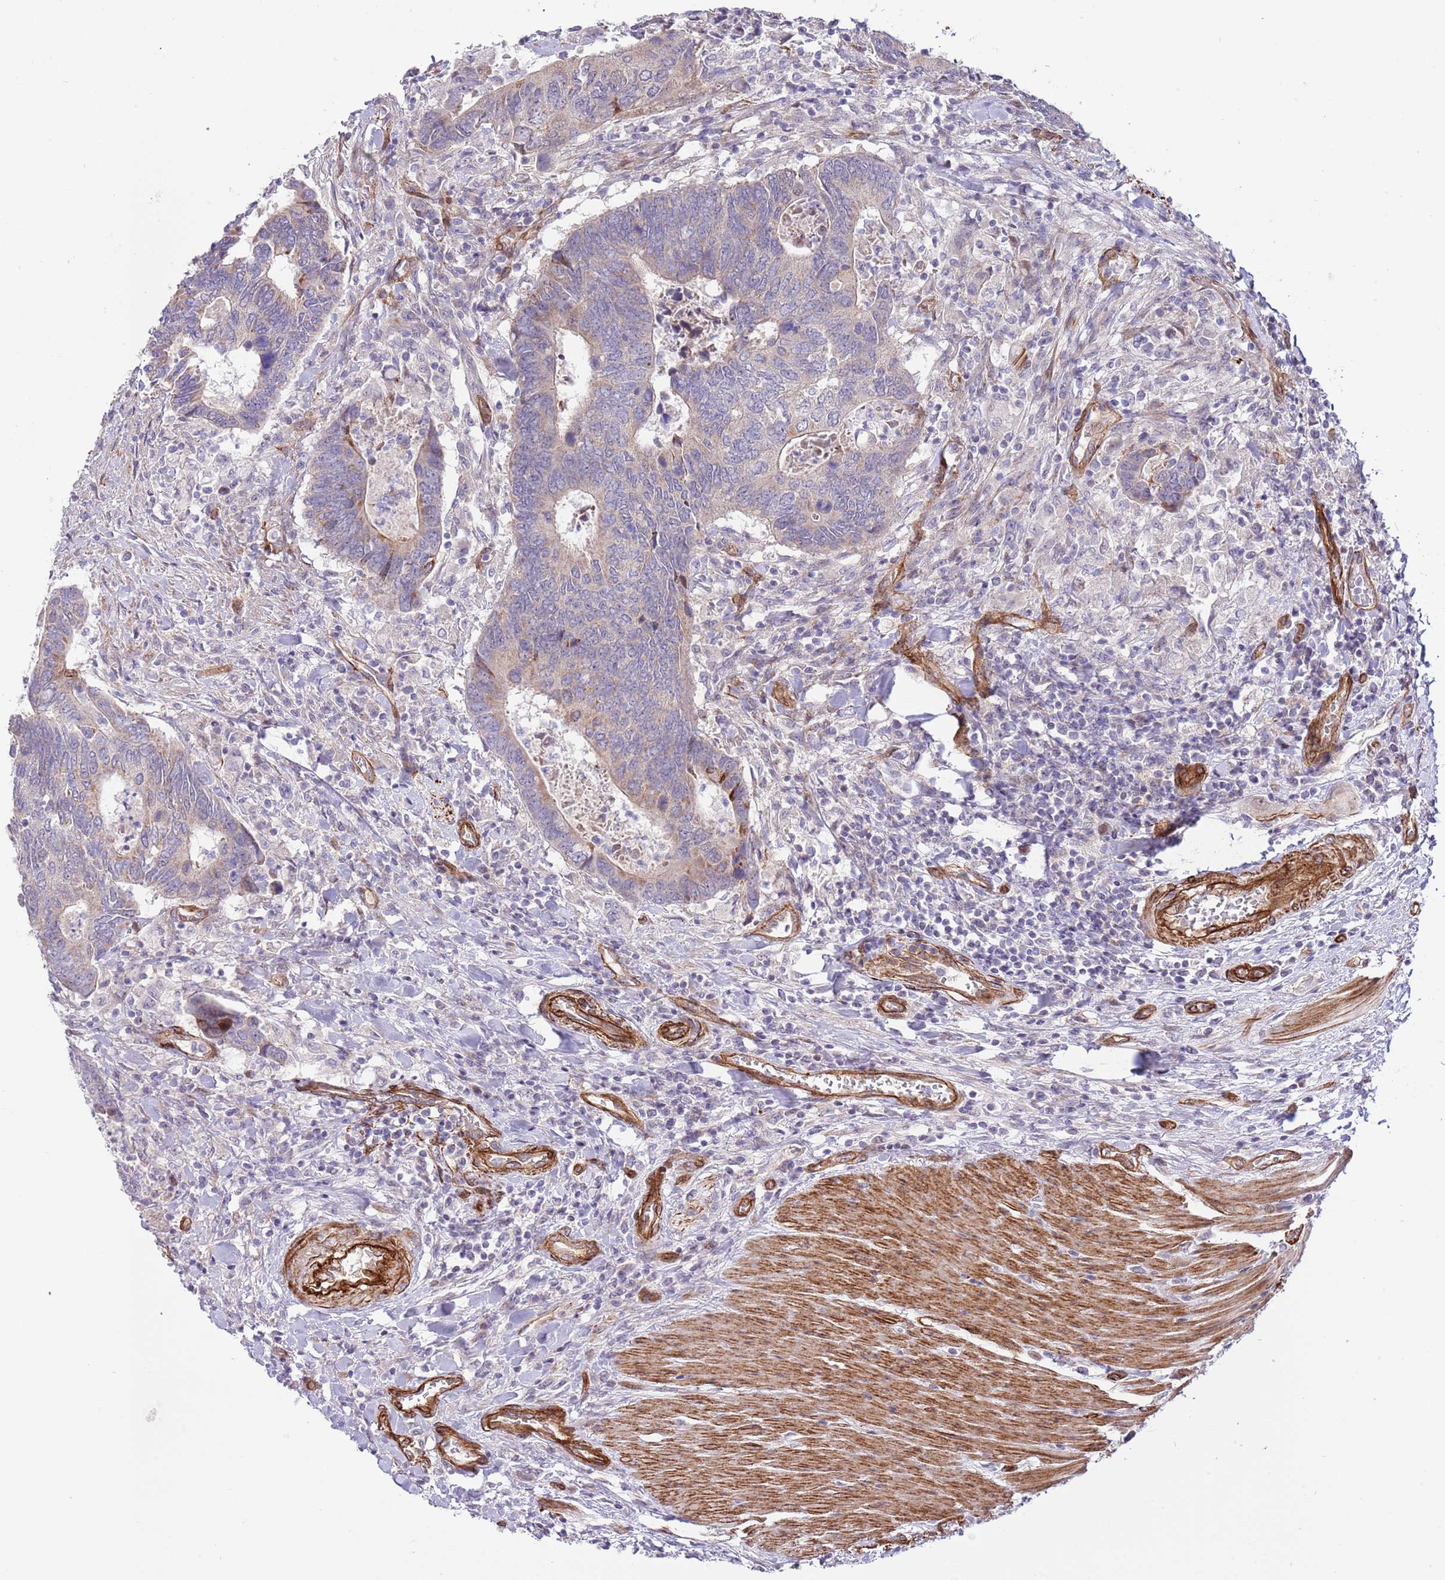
{"staining": {"intensity": "weak", "quantity": ">75%", "location": "cytoplasmic/membranous"}, "tissue": "colorectal cancer", "cell_type": "Tumor cells", "image_type": "cancer", "snomed": [{"axis": "morphology", "description": "Adenocarcinoma, NOS"}, {"axis": "topography", "description": "Colon"}], "caption": "Colorectal cancer (adenocarcinoma) stained for a protein shows weak cytoplasmic/membranous positivity in tumor cells. (DAB IHC, brown staining for protein, blue staining for nuclei).", "gene": "NEK3", "patient": {"sex": "male", "age": 87}}